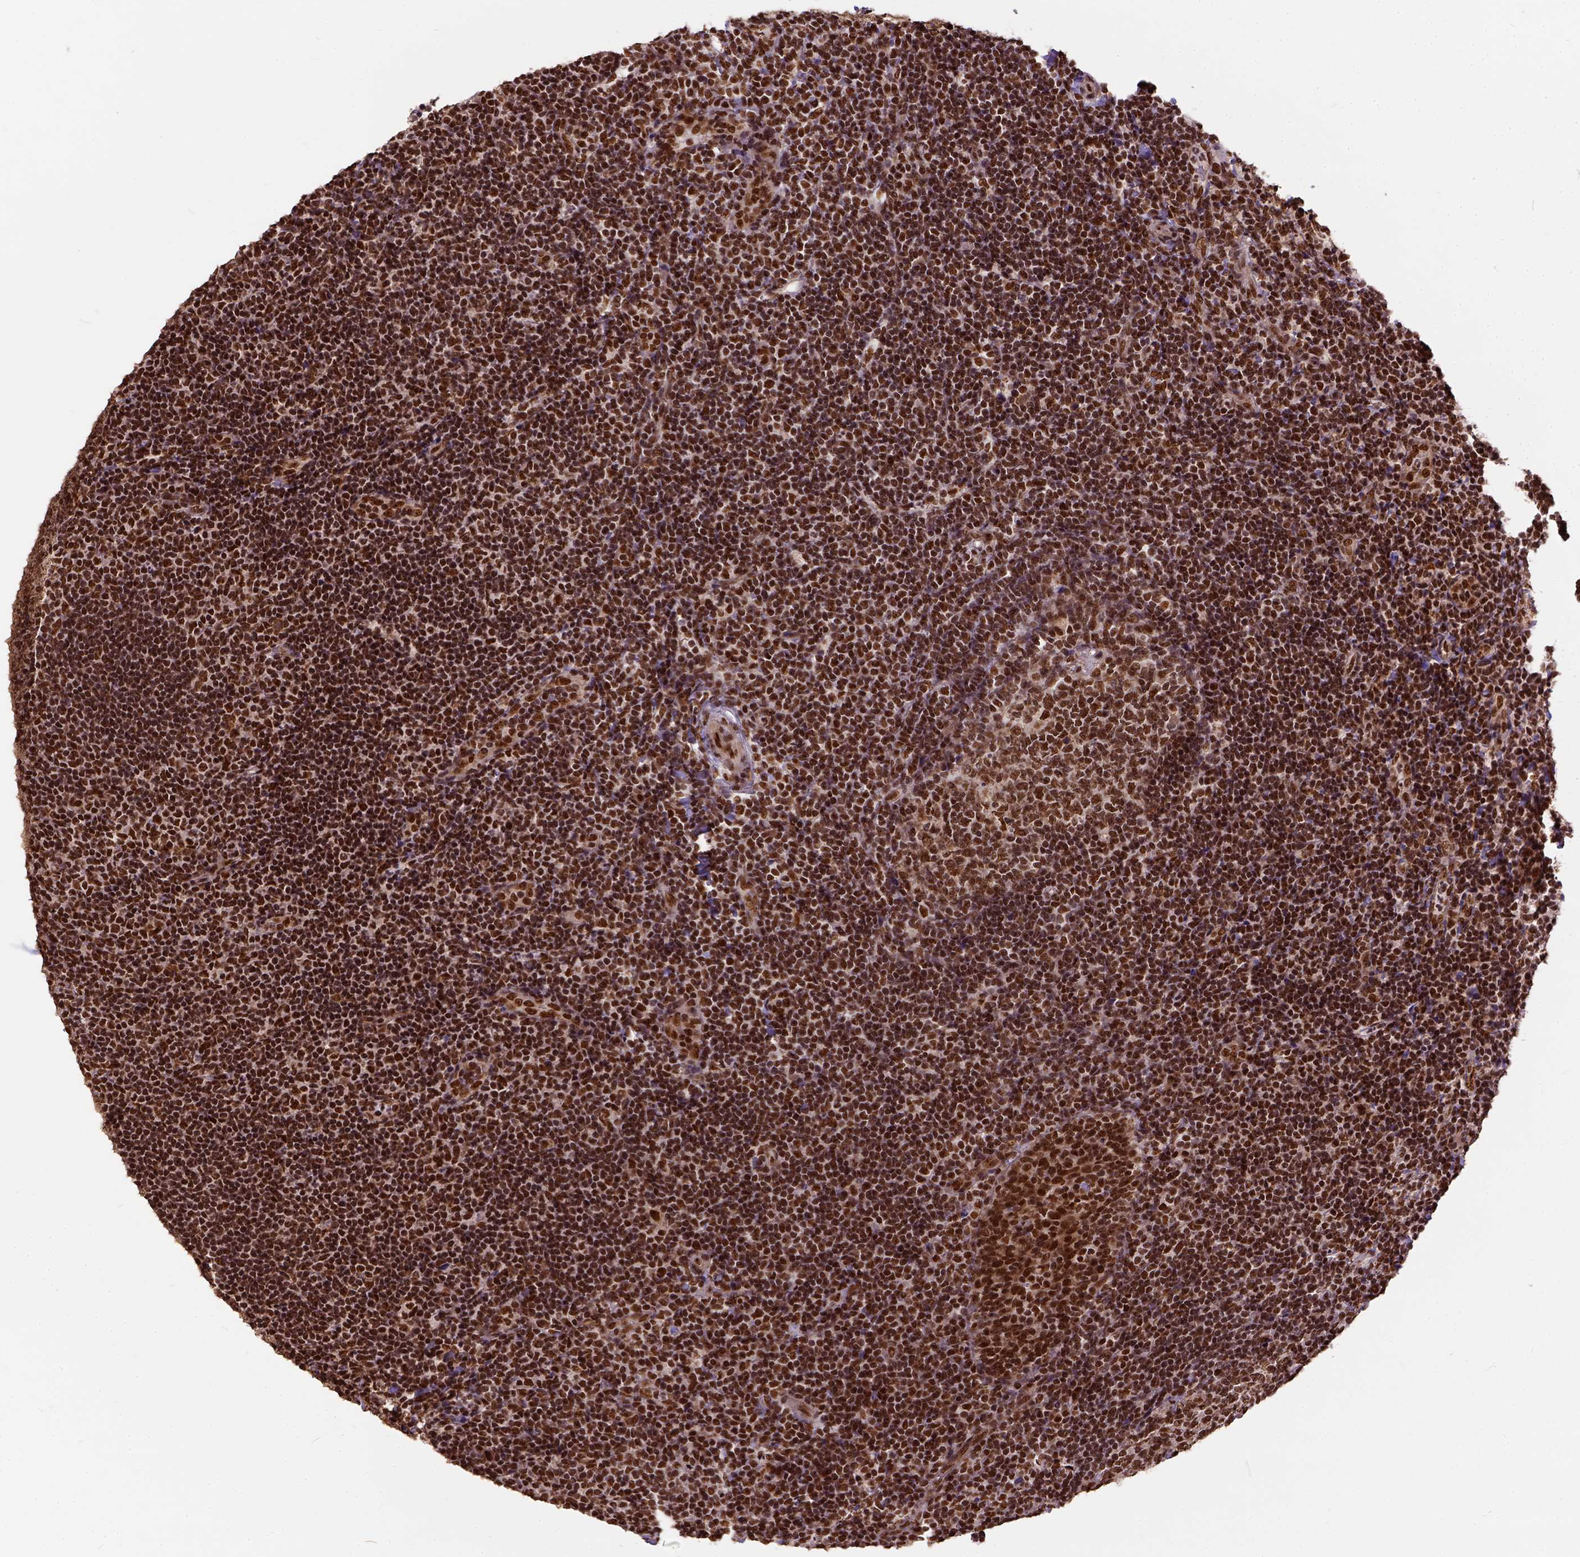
{"staining": {"intensity": "strong", "quantity": ">75%", "location": "nuclear"}, "tissue": "tonsil", "cell_type": "Germinal center cells", "image_type": "normal", "snomed": [{"axis": "morphology", "description": "Normal tissue, NOS"}, {"axis": "topography", "description": "Tonsil"}], "caption": "Human tonsil stained with a brown dye exhibits strong nuclear positive expression in approximately >75% of germinal center cells.", "gene": "NACC1", "patient": {"sex": "female", "age": 10}}